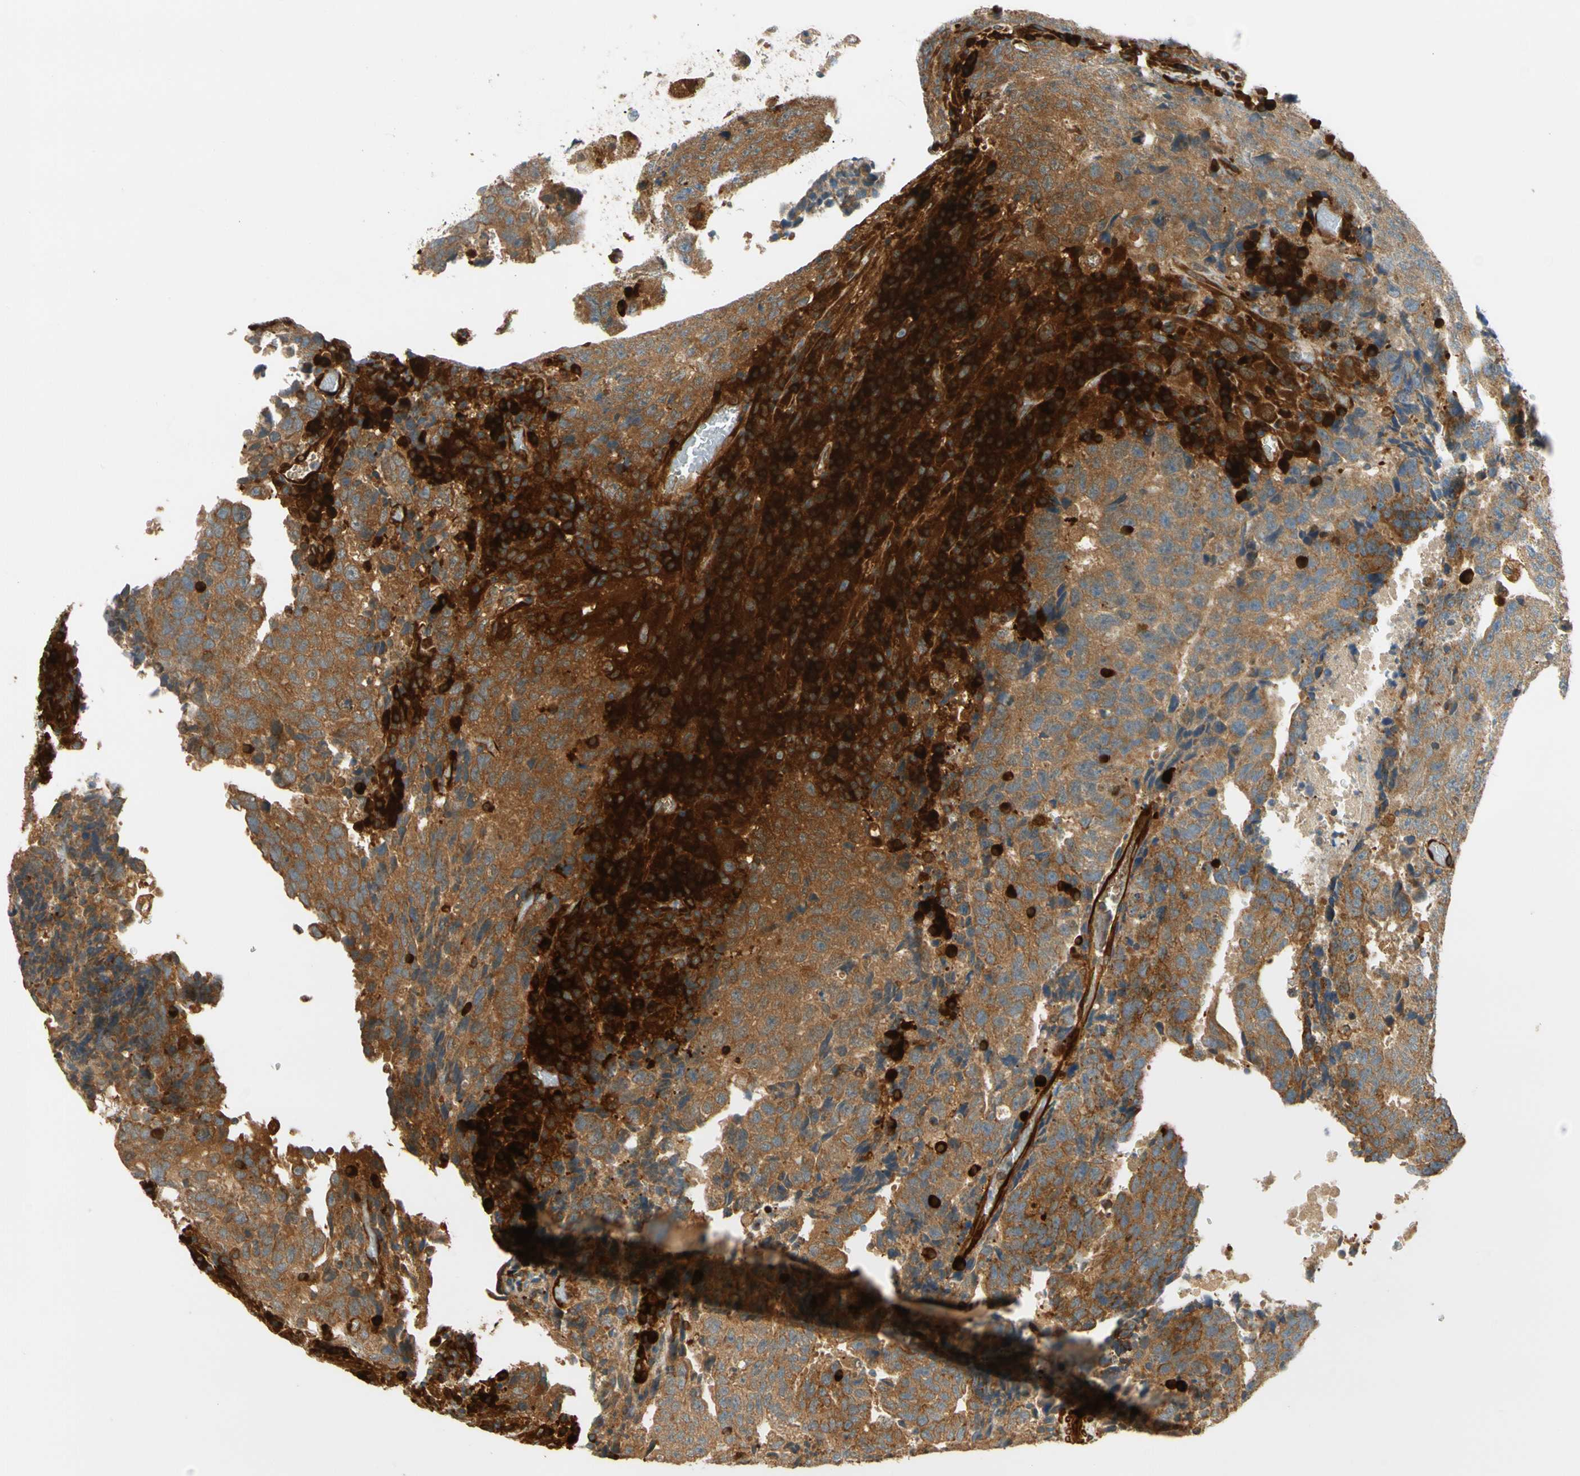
{"staining": {"intensity": "moderate", "quantity": ">75%", "location": "cytoplasmic/membranous"}, "tissue": "testis cancer", "cell_type": "Tumor cells", "image_type": "cancer", "snomed": [{"axis": "morphology", "description": "Necrosis, NOS"}, {"axis": "morphology", "description": "Carcinoma, Embryonal, NOS"}, {"axis": "topography", "description": "Testis"}], "caption": "Immunohistochemical staining of testis embryonal carcinoma exhibits medium levels of moderate cytoplasmic/membranous protein expression in approximately >75% of tumor cells.", "gene": "PARP14", "patient": {"sex": "male", "age": 19}}